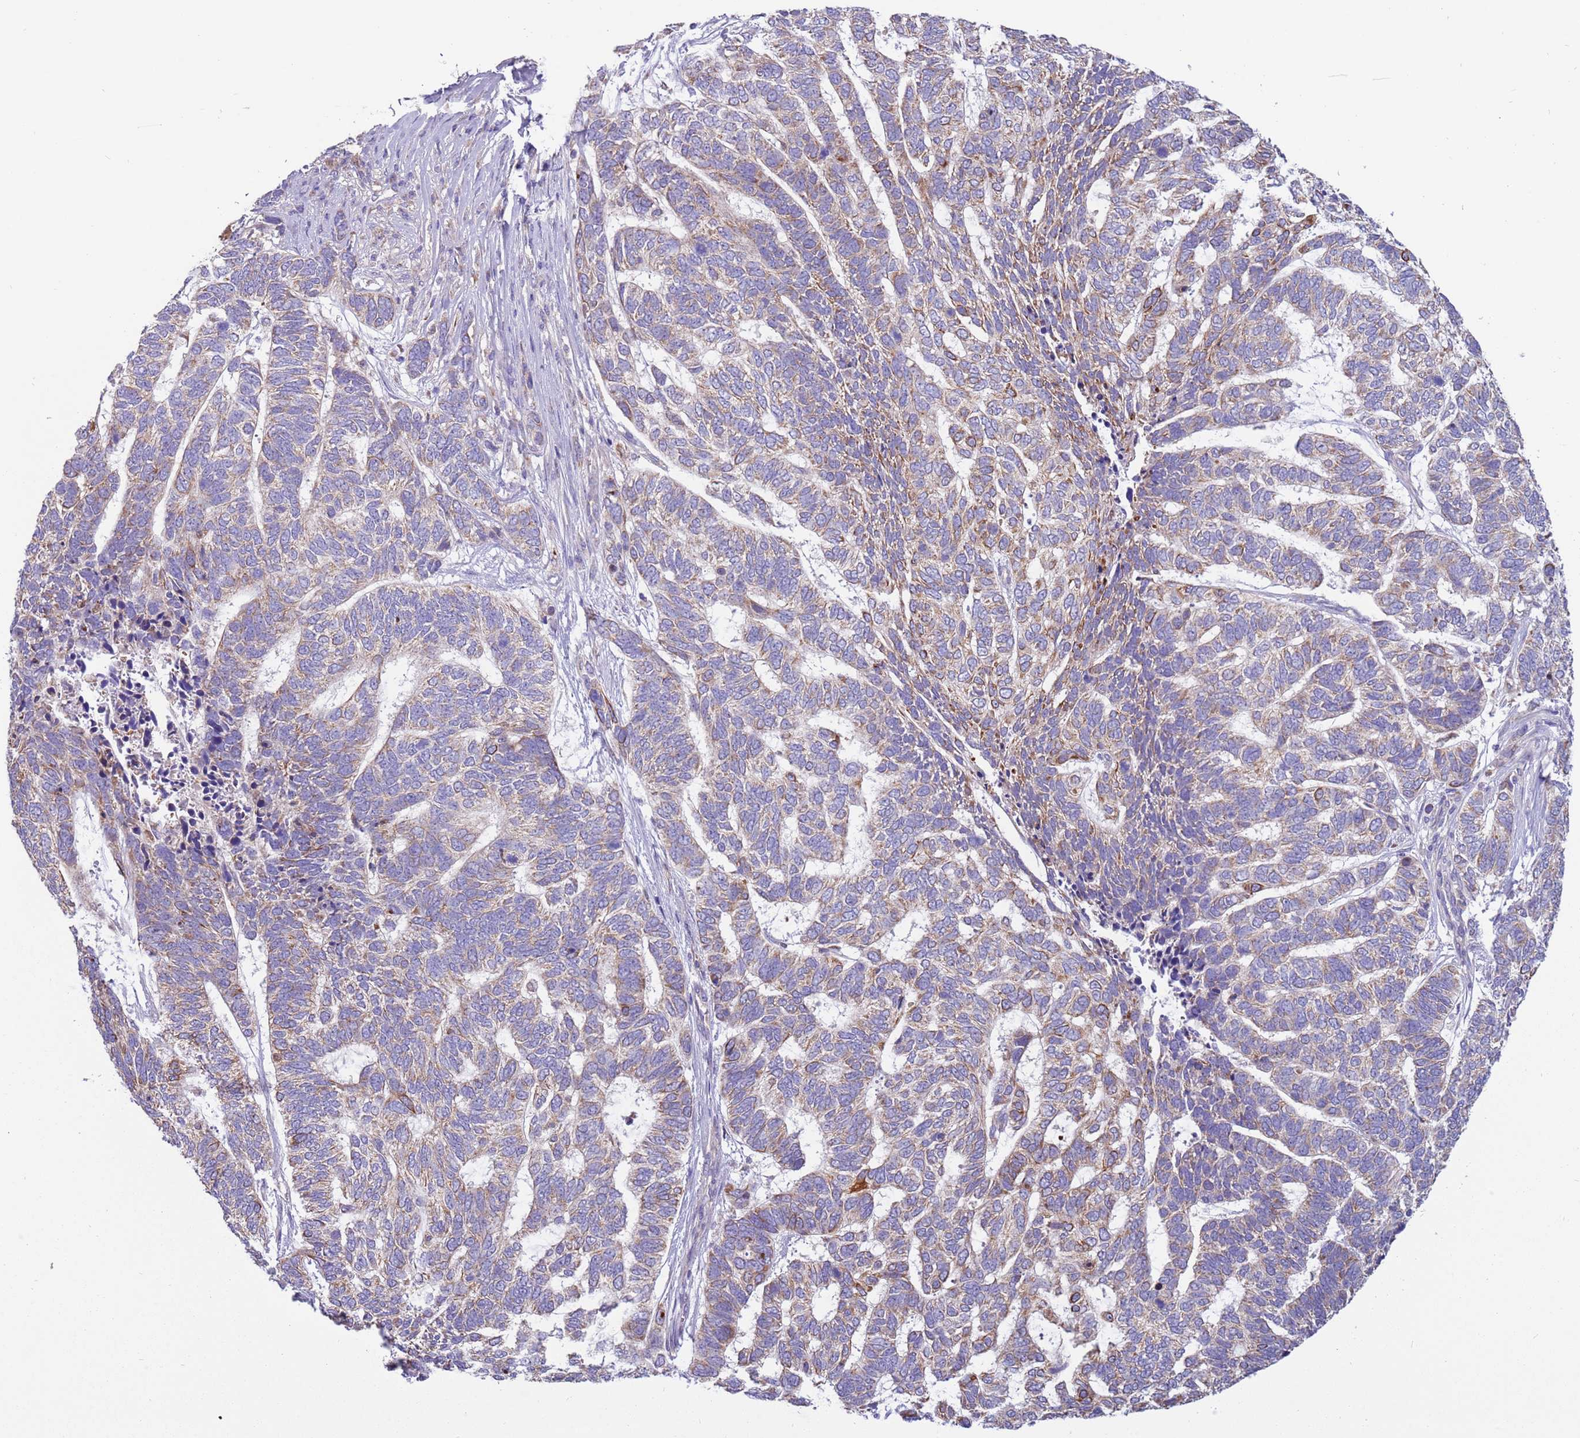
{"staining": {"intensity": "moderate", "quantity": "25%-75%", "location": "cytoplasmic/membranous"}, "tissue": "skin cancer", "cell_type": "Tumor cells", "image_type": "cancer", "snomed": [{"axis": "morphology", "description": "Basal cell carcinoma"}, {"axis": "topography", "description": "Skin"}], "caption": "A micrograph of human skin basal cell carcinoma stained for a protein exhibits moderate cytoplasmic/membranous brown staining in tumor cells.", "gene": "UQCRQ", "patient": {"sex": "female", "age": 65}}